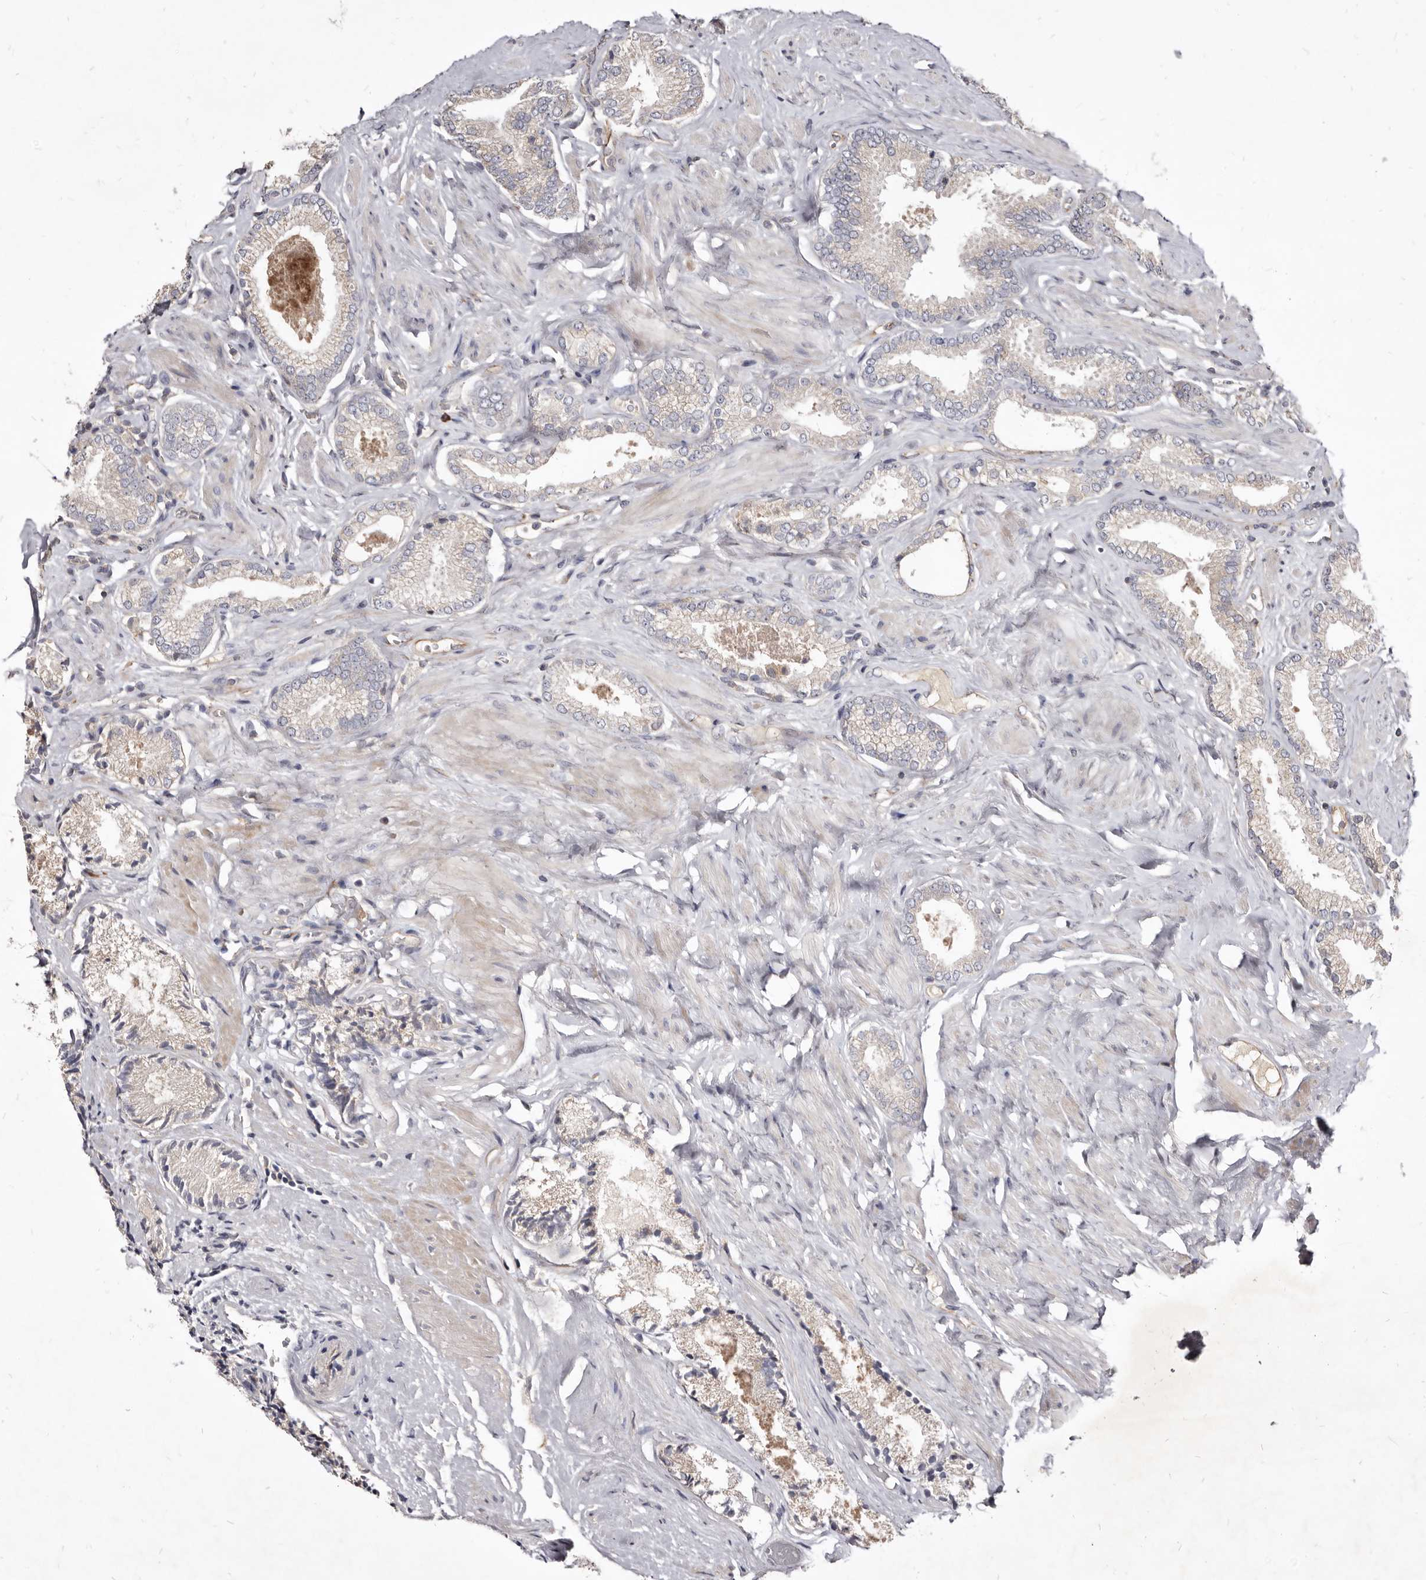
{"staining": {"intensity": "negative", "quantity": "none", "location": "none"}, "tissue": "prostate cancer", "cell_type": "Tumor cells", "image_type": "cancer", "snomed": [{"axis": "morphology", "description": "Adenocarcinoma, Low grade"}, {"axis": "topography", "description": "Prostate"}], "caption": "Protein analysis of low-grade adenocarcinoma (prostate) shows no significant expression in tumor cells. Brightfield microscopy of IHC stained with DAB (brown) and hematoxylin (blue), captured at high magnification.", "gene": "FAS", "patient": {"sex": "male", "age": 71}}